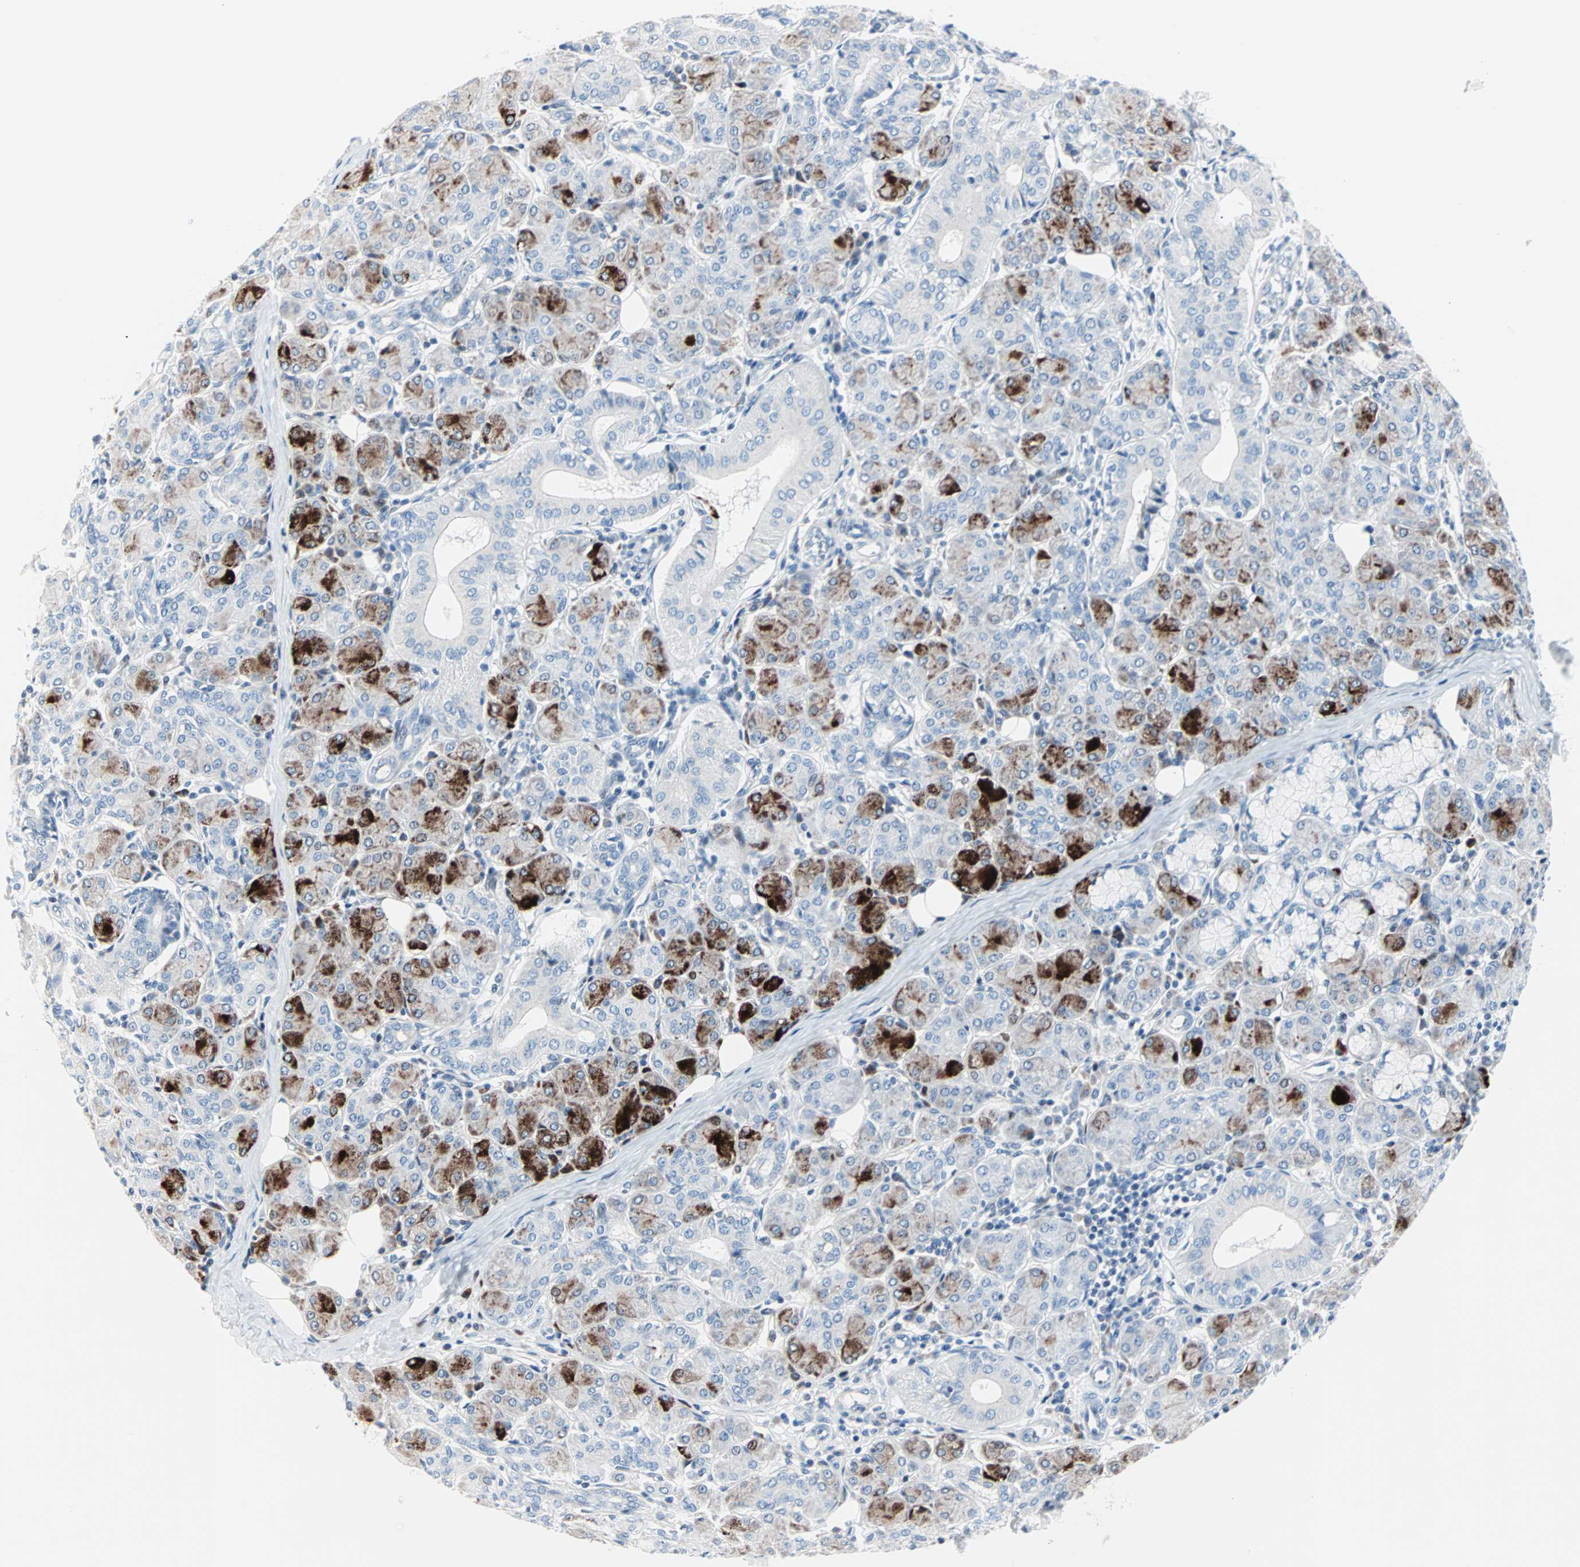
{"staining": {"intensity": "strong", "quantity": "25%-75%", "location": "cytoplasmic/membranous"}, "tissue": "salivary gland", "cell_type": "Glandular cells", "image_type": "normal", "snomed": [{"axis": "morphology", "description": "Normal tissue, NOS"}, {"axis": "morphology", "description": "Inflammation, NOS"}, {"axis": "topography", "description": "Lymph node"}, {"axis": "topography", "description": "Salivary gland"}], "caption": "Strong cytoplasmic/membranous positivity for a protein is identified in about 25%-75% of glandular cells of benign salivary gland using IHC.", "gene": "NEFH", "patient": {"sex": "male", "age": 3}}